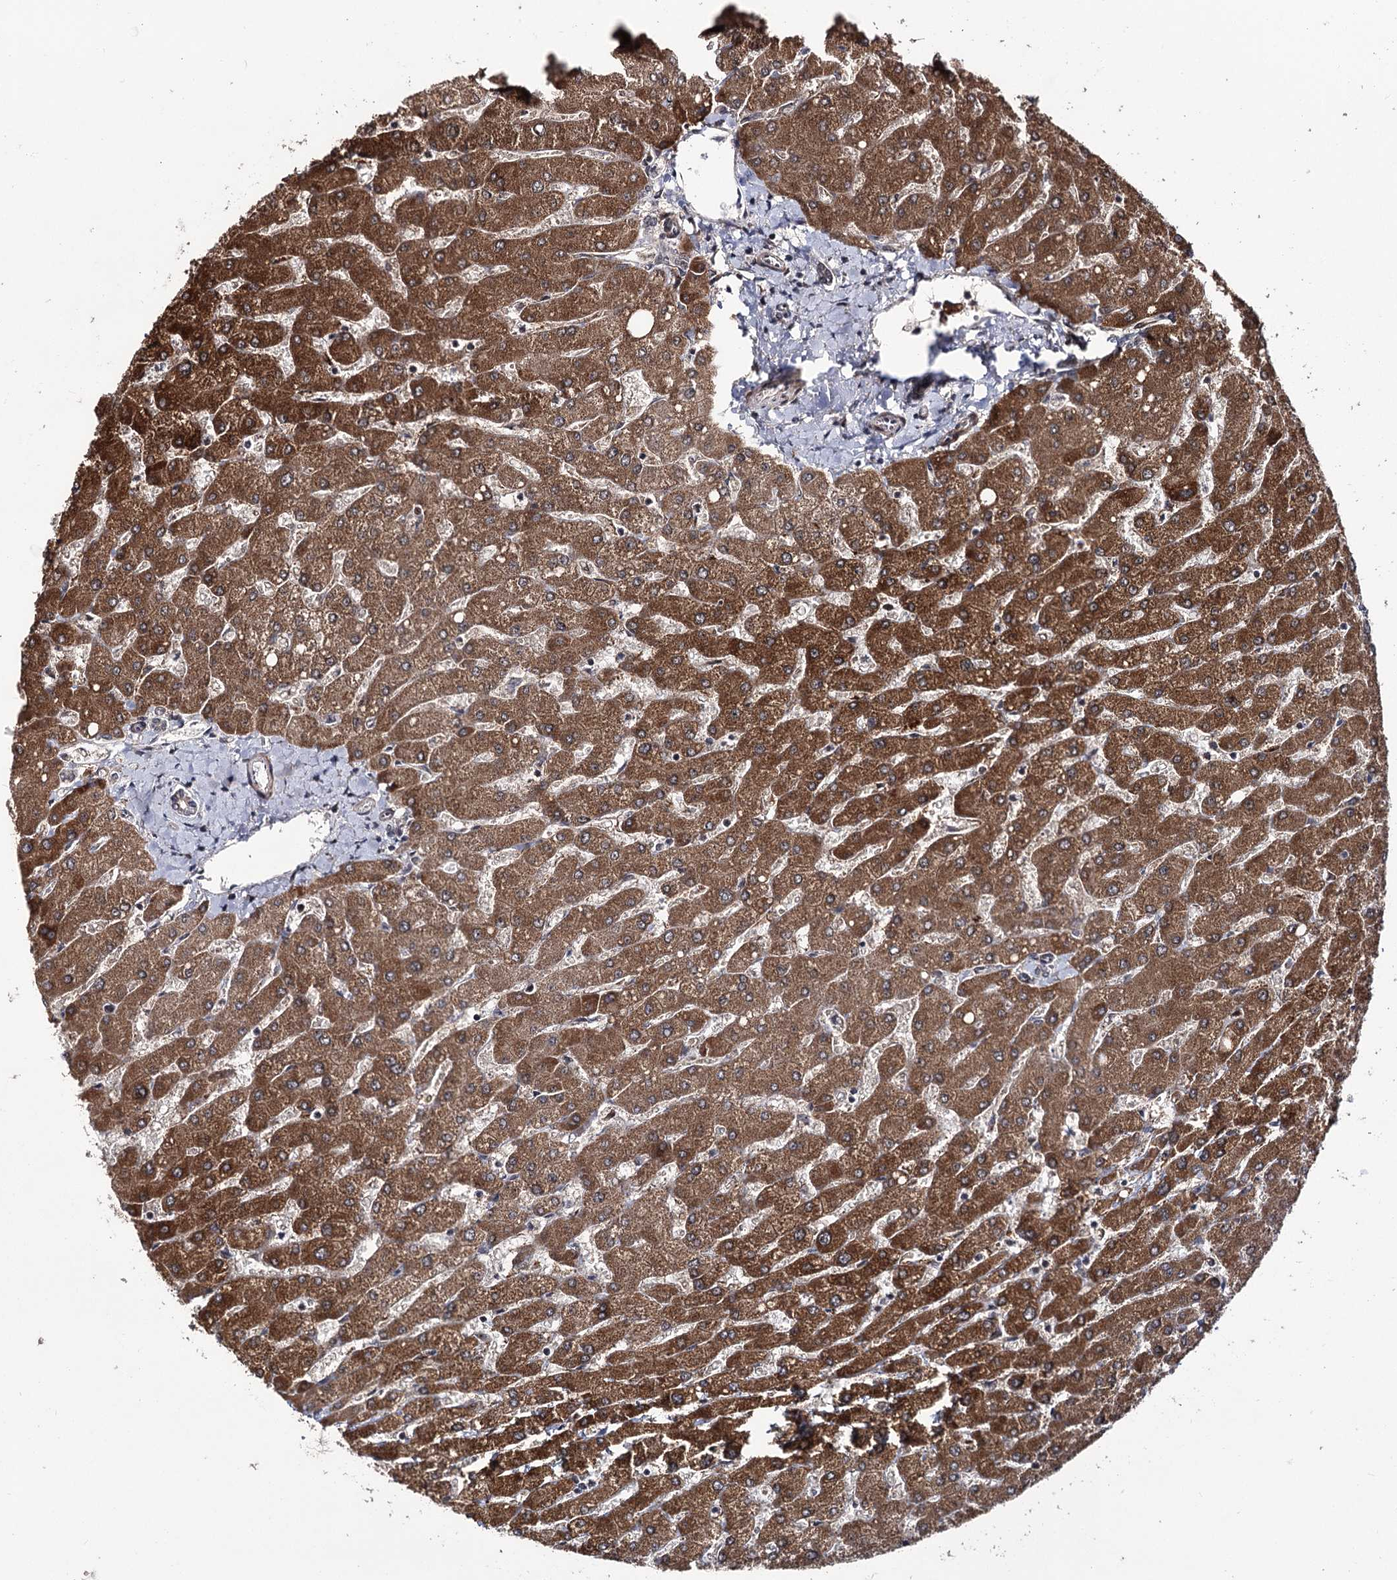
{"staining": {"intensity": "negative", "quantity": "none", "location": "none"}, "tissue": "liver", "cell_type": "Cholangiocytes", "image_type": "normal", "snomed": [{"axis": "morphology", "description": "Normal tissue, NOS"}, {"axis": "topography", "description": "Liver"}], "caption": "High magnification brightfield microscopy of unremarkable liver stained with DAB (3,3'-diaminobenzidine) (brown) and counterstained with hematoxylin (blue): cholangiocytes show no significant staining.", "gene": "FAM53B", "patient": {"sex": "male", "age": 55}}